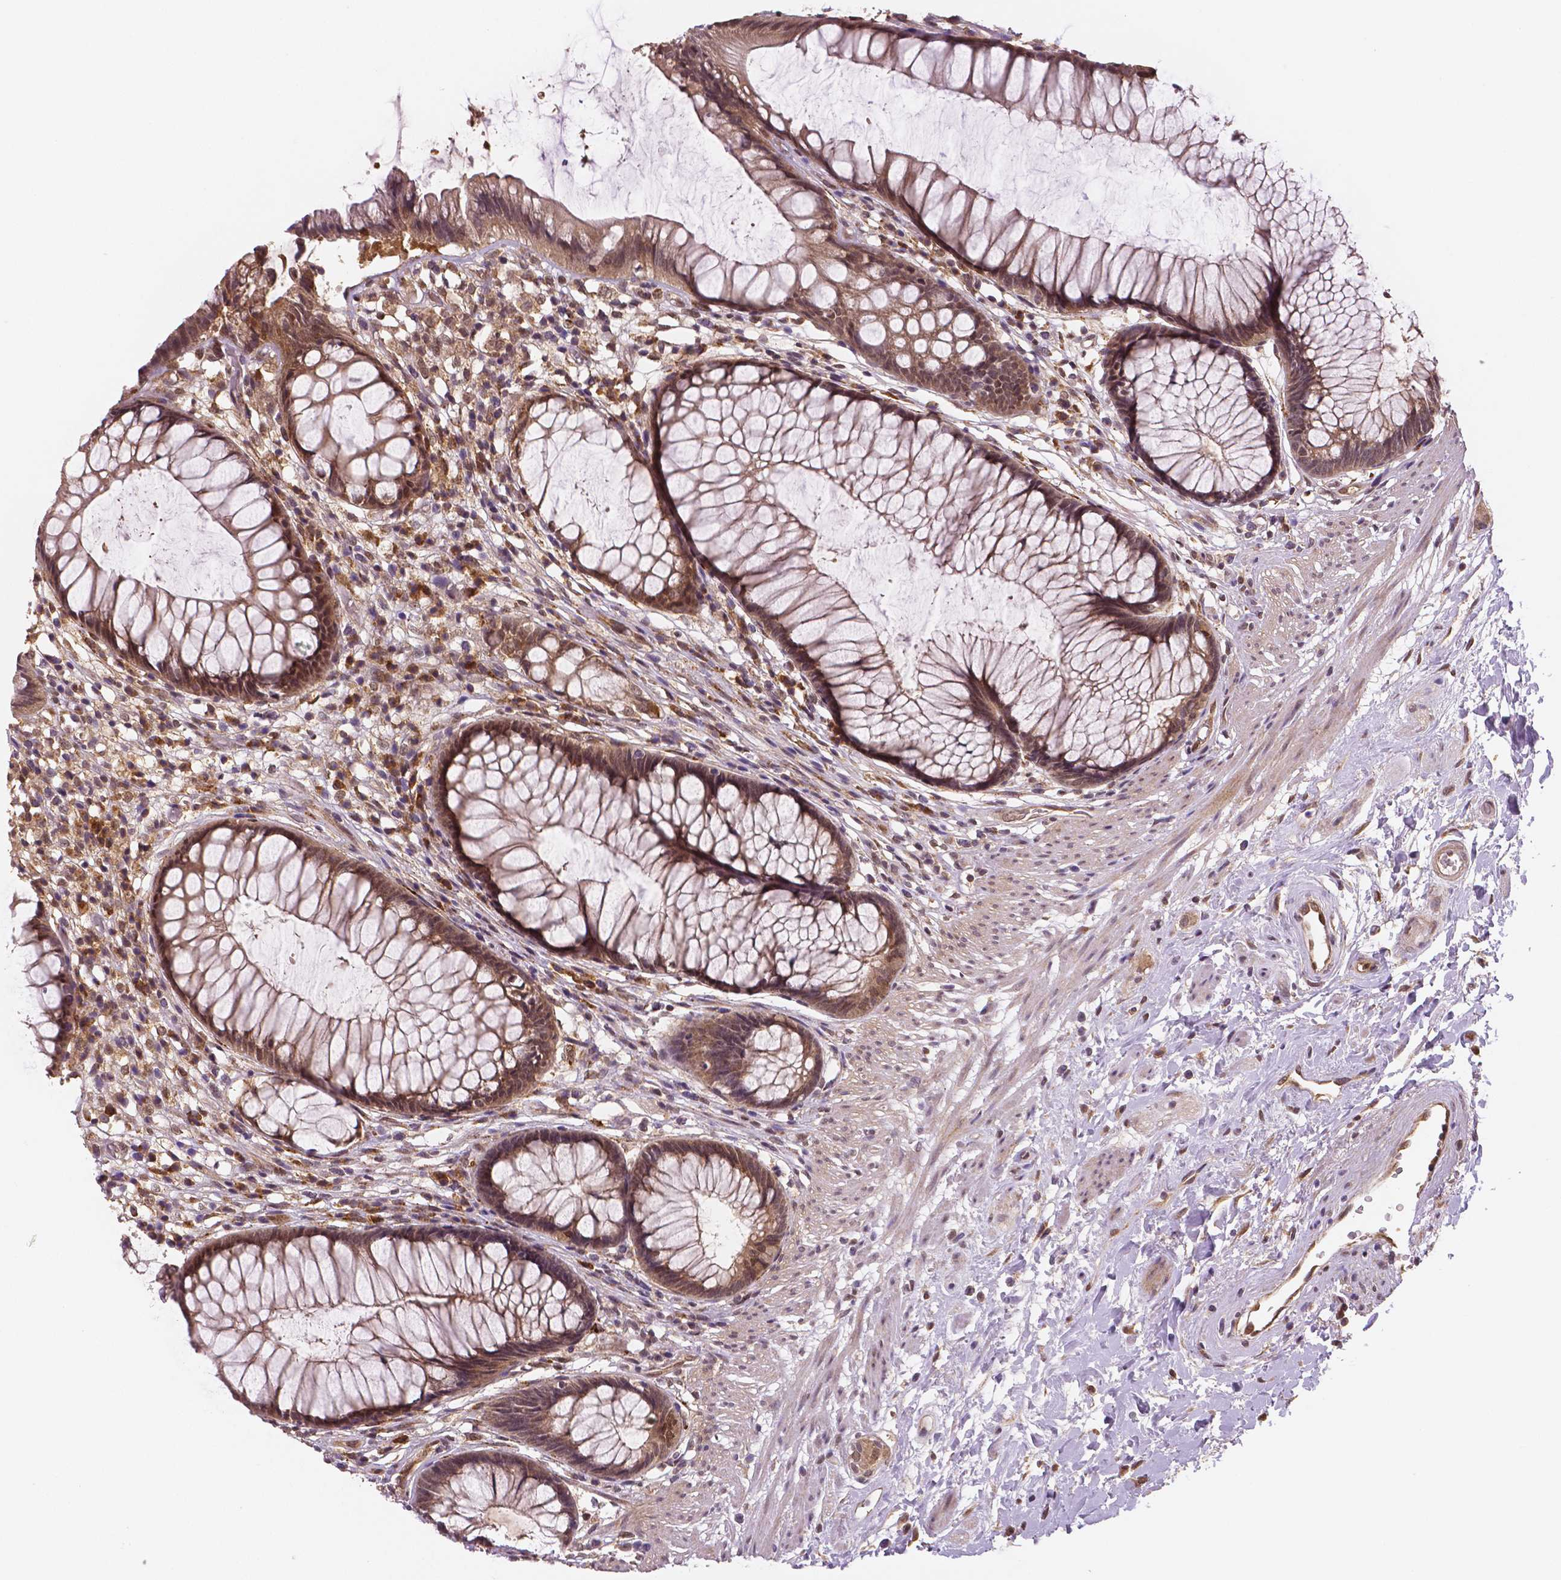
{"staining": {"intensity": "moderate", "quantity": ">75%", "location": "cytoplasmic/membranous"}, "tissue": "rectum", "cell_type": "Glandular cells", "image_type": "normal", "snomed": [{"axis": "morphology", "description": "Normal tissue, NOS"}, {"axis": "topography", "description": "Smooth muscle"}, {"axis": "topography", "description": "Rectum"}], "caption": "High-power microscopy captured an immunohistochemistry (IHC) photomicrograph of unremarkable rectum, revealing moderate cytoplasmic/membranous positivity in about >75% of glandular cells.", "gene": "STAT3", "patient": {"sex": "male", "age": 53}}